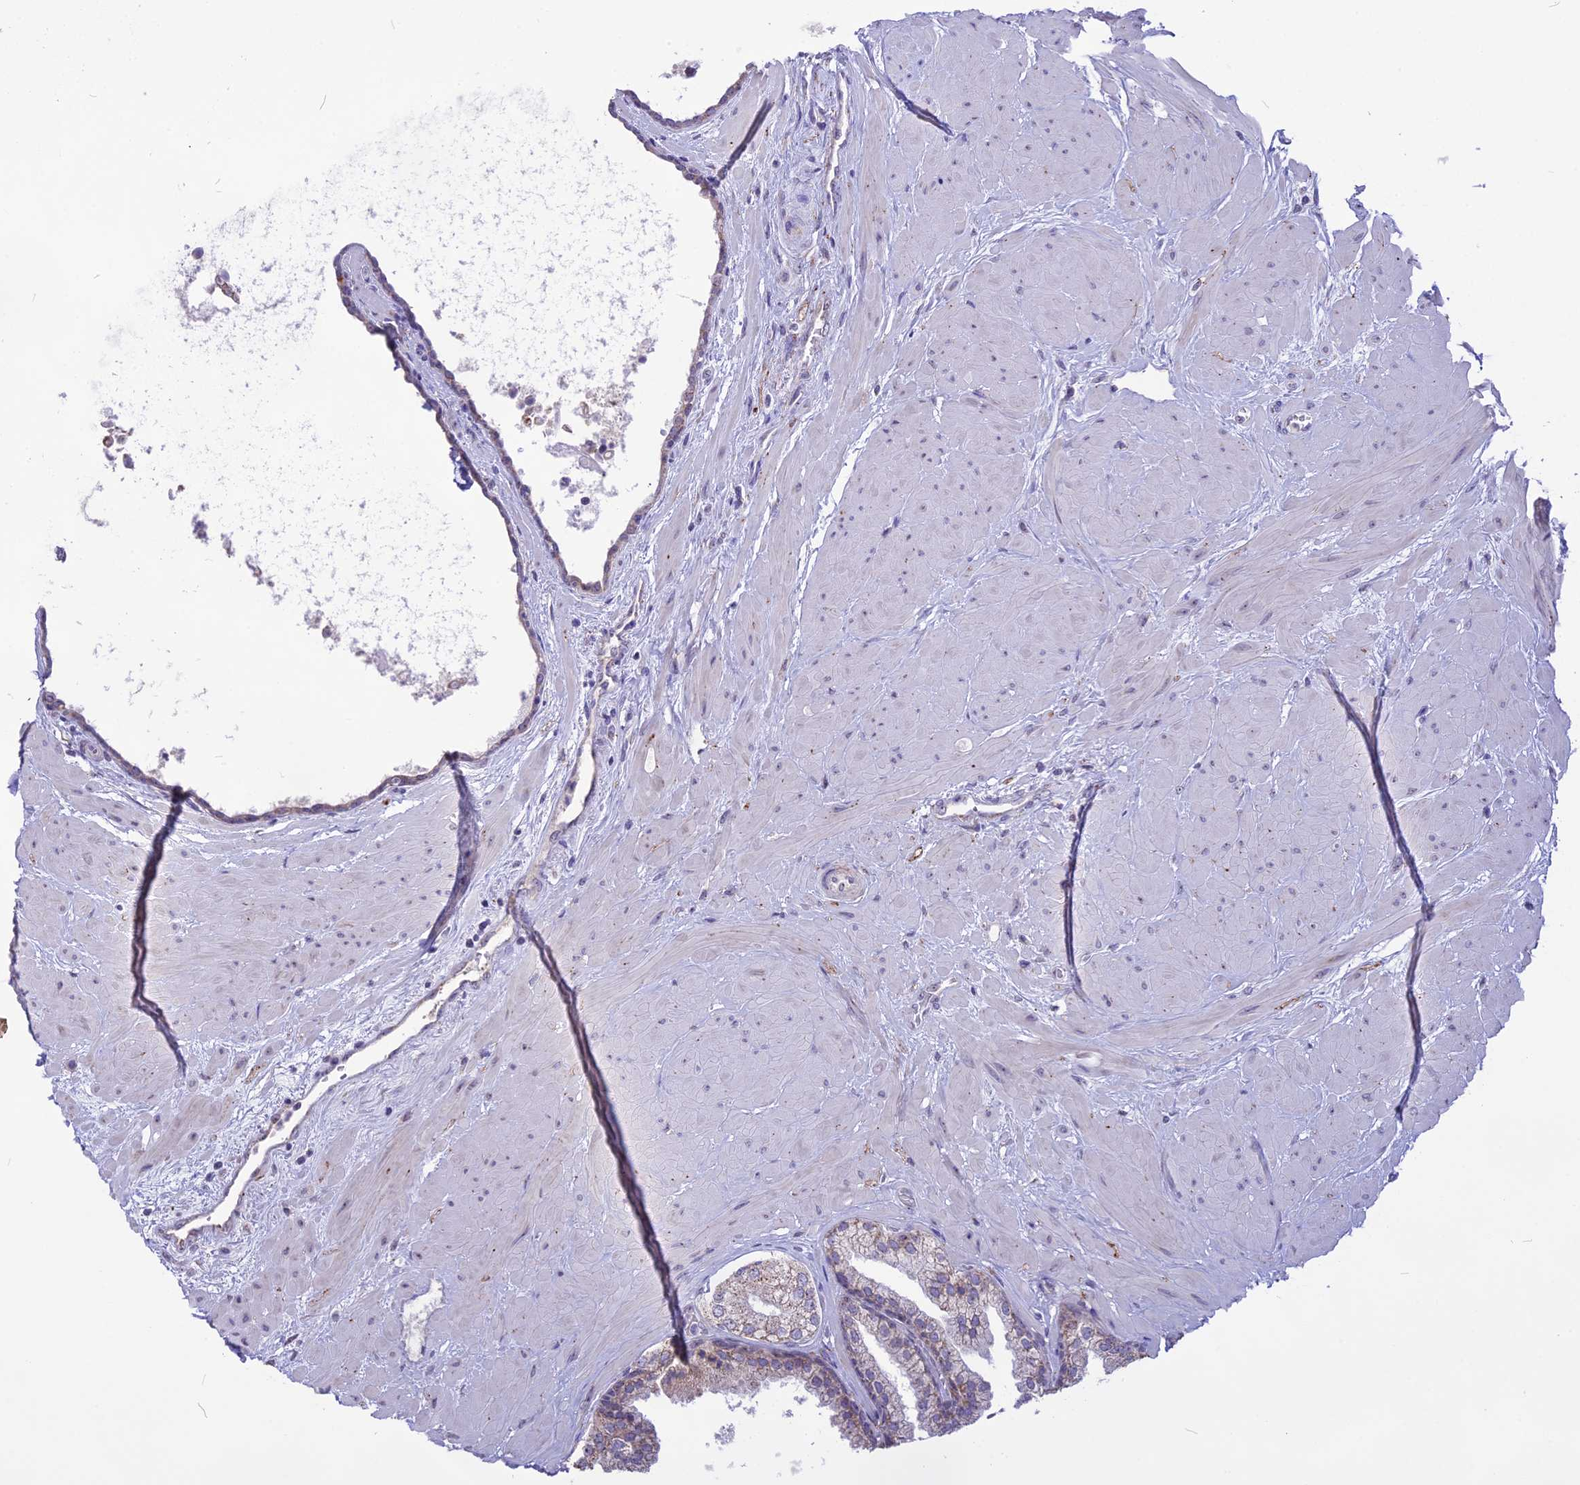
{"staining": {"intensity": "weak", "quantity": "<25%", "location": "cytoplasmic/membranous"}, "tissue": "prostate", "cell_type": "Glandular cells", "image_type": "normal", "snomed": [{"axis": "morphology", "description": "Normal tissue, NOS"}, {"axis": "topography", "description": "Prostate"}], "caption": "The photomicrograph demonstrates no staining of glandular cells in normal prostate.", "gene": "CMSS1", "patient": {"sex": "male", "age": 48}}